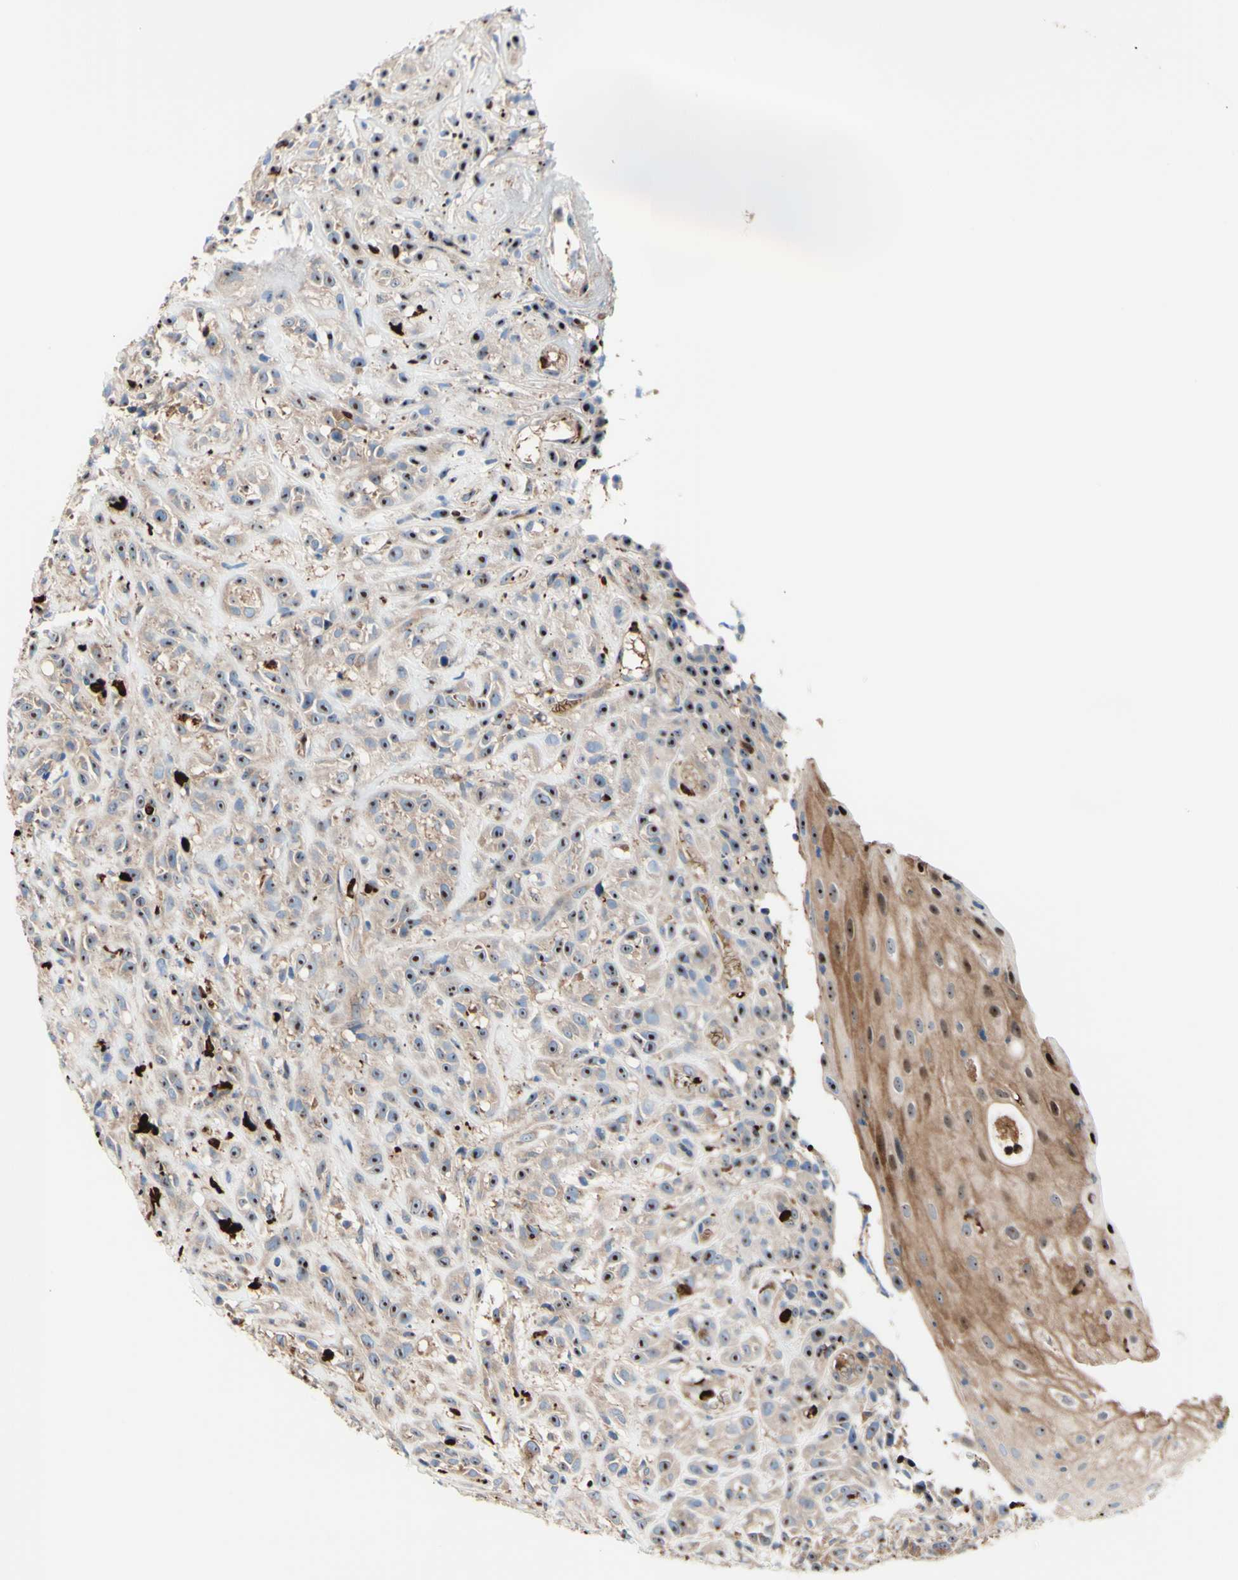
{"staining": {"intensity": "moderate", "quantity": "25%-75%", "location": "cytoplasmic/membranous,nuclear"}, "tissue": "head and neck cancer", "cell_type": "Tumor cells", "image_type": "cancer", "snomed": [{"axis": "morphology", "description": "Normal tissue, NOS"}, {"axis": "morphology", "description": "Squamous cell carcinoma, NOS"}, {"axis": "topography", "description": "Cartilage tissue"}, {"axis": "topography", "description": "Head-Neck"}], "caption": "Immunohistochemistry (IHC) staining of head and neck squamous cell carcinoma, which shows medium levels of moderate cytoplasmic/membranous and nuclear positivity in approximately 25%-75% of tumor cells indicating moderate cytoplasmic/membranous and nuclear protein expression. The staining was performed using DAB (brown) for protein detection and nuclei were counterstained in hematoxylin (blue).", "gene": "USP9X", "patient": {"sex": "male", "age": 62}}